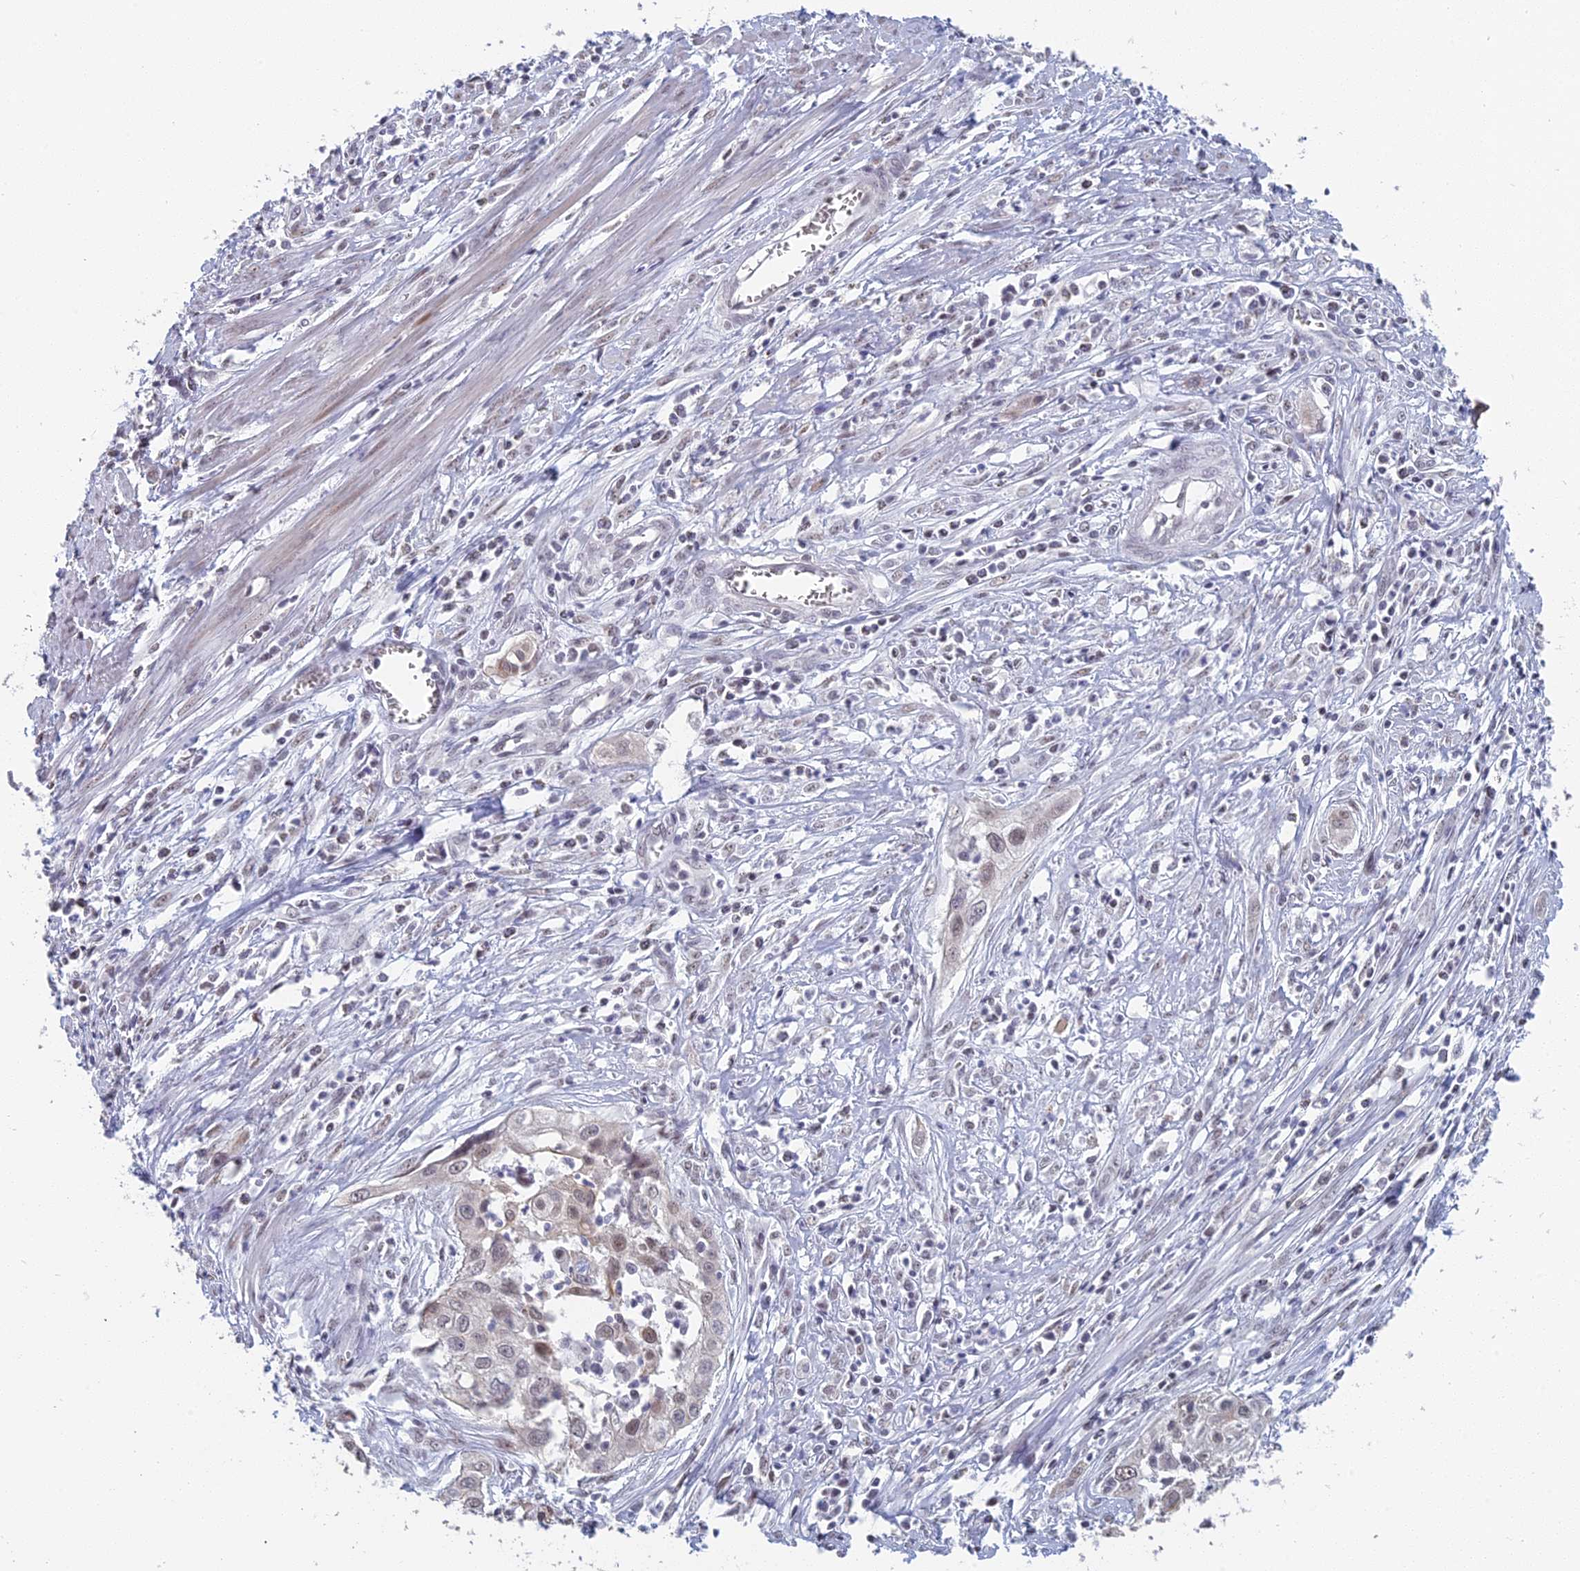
{"staining": {"intensity": "weak", "quantity": "25%-75%", "location": "nuclear"}, "tissue": "cervical cancer", "cell_type": "Tumor cells", "image_type": "cancer", "snomed": [{"axis": "morphology", "description": "Squamous cell carcinoma, NOS"}, {"axis": "topography", "description": "Cervix"}], "caption": "A brown stain highlights weak nuclear expression of a protein in cervical squamous cell carcinoma tumor cells. (brown staining indicates protein expression, while blue staining denotes nuclei).", "gene": "MT-CO3", "patient": {"sex": "female", "age": 34}}